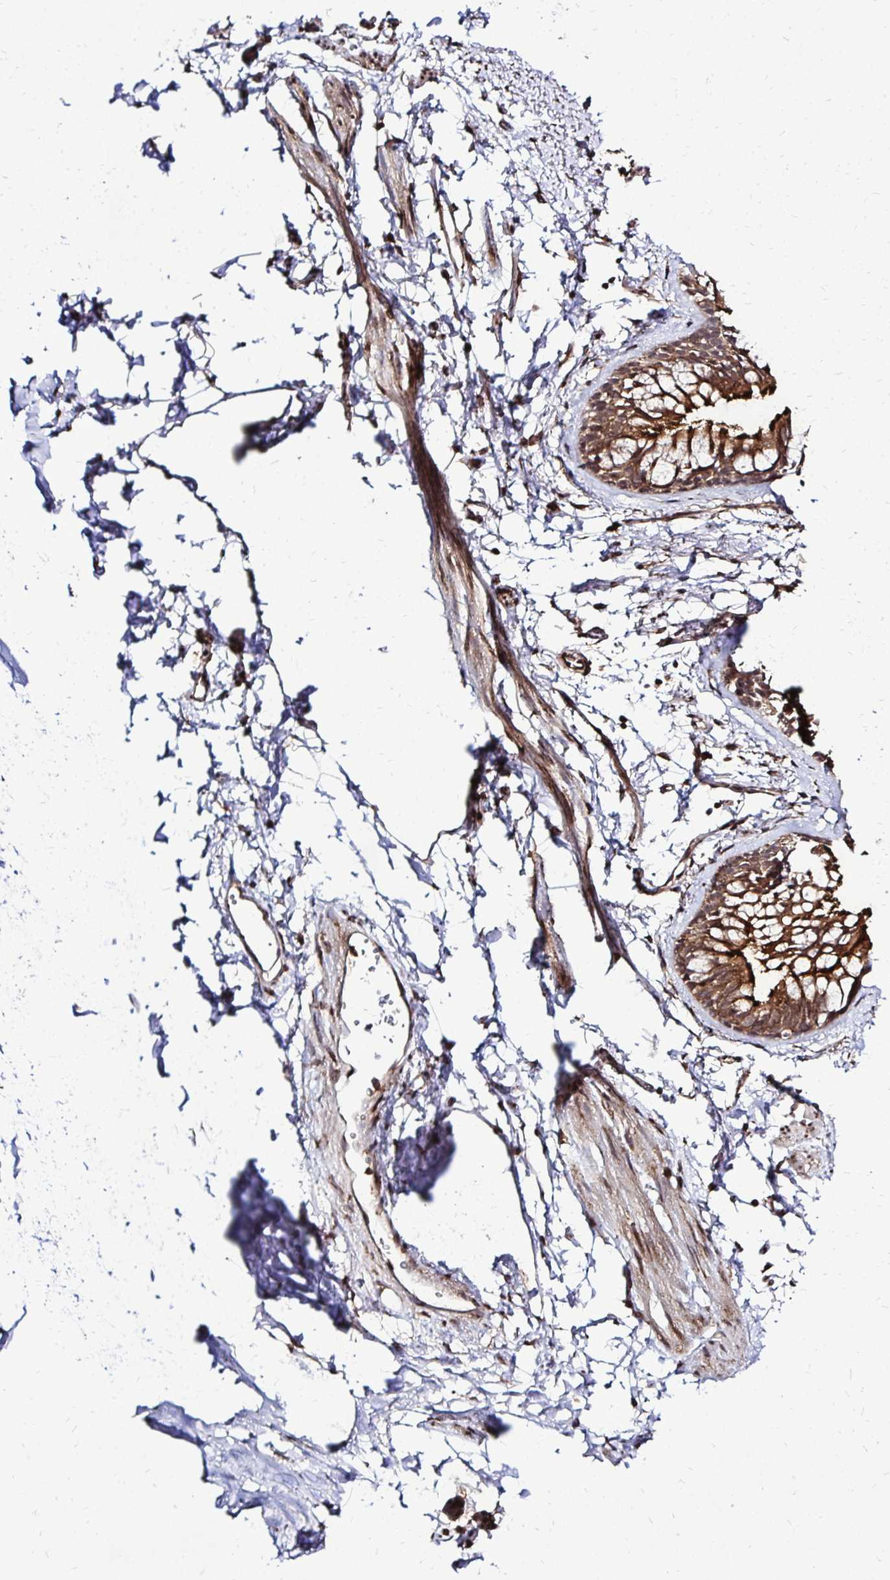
{"staining": {"intensity": "moderate", "quantity": ">75%", "location": "cytoplasmic/membranous"}, "tissue": "bronchus", "cell_type": "Respiratory epithelial cells", "image_type": "normal", "snomed": [{"axis": "morphology", "description": "Normal tissue, NOS"}, {"axis": "topography", "description": "Bronchus"}], "caption": "Moderate cytoplasmic/membranous staining for a protein is appreciated in about >75% of respiratory epithelial cells of normal bronchus using immunohistochemistry.", "gene": "FMR1", "patient": {"sex": "female", "age": 59}}